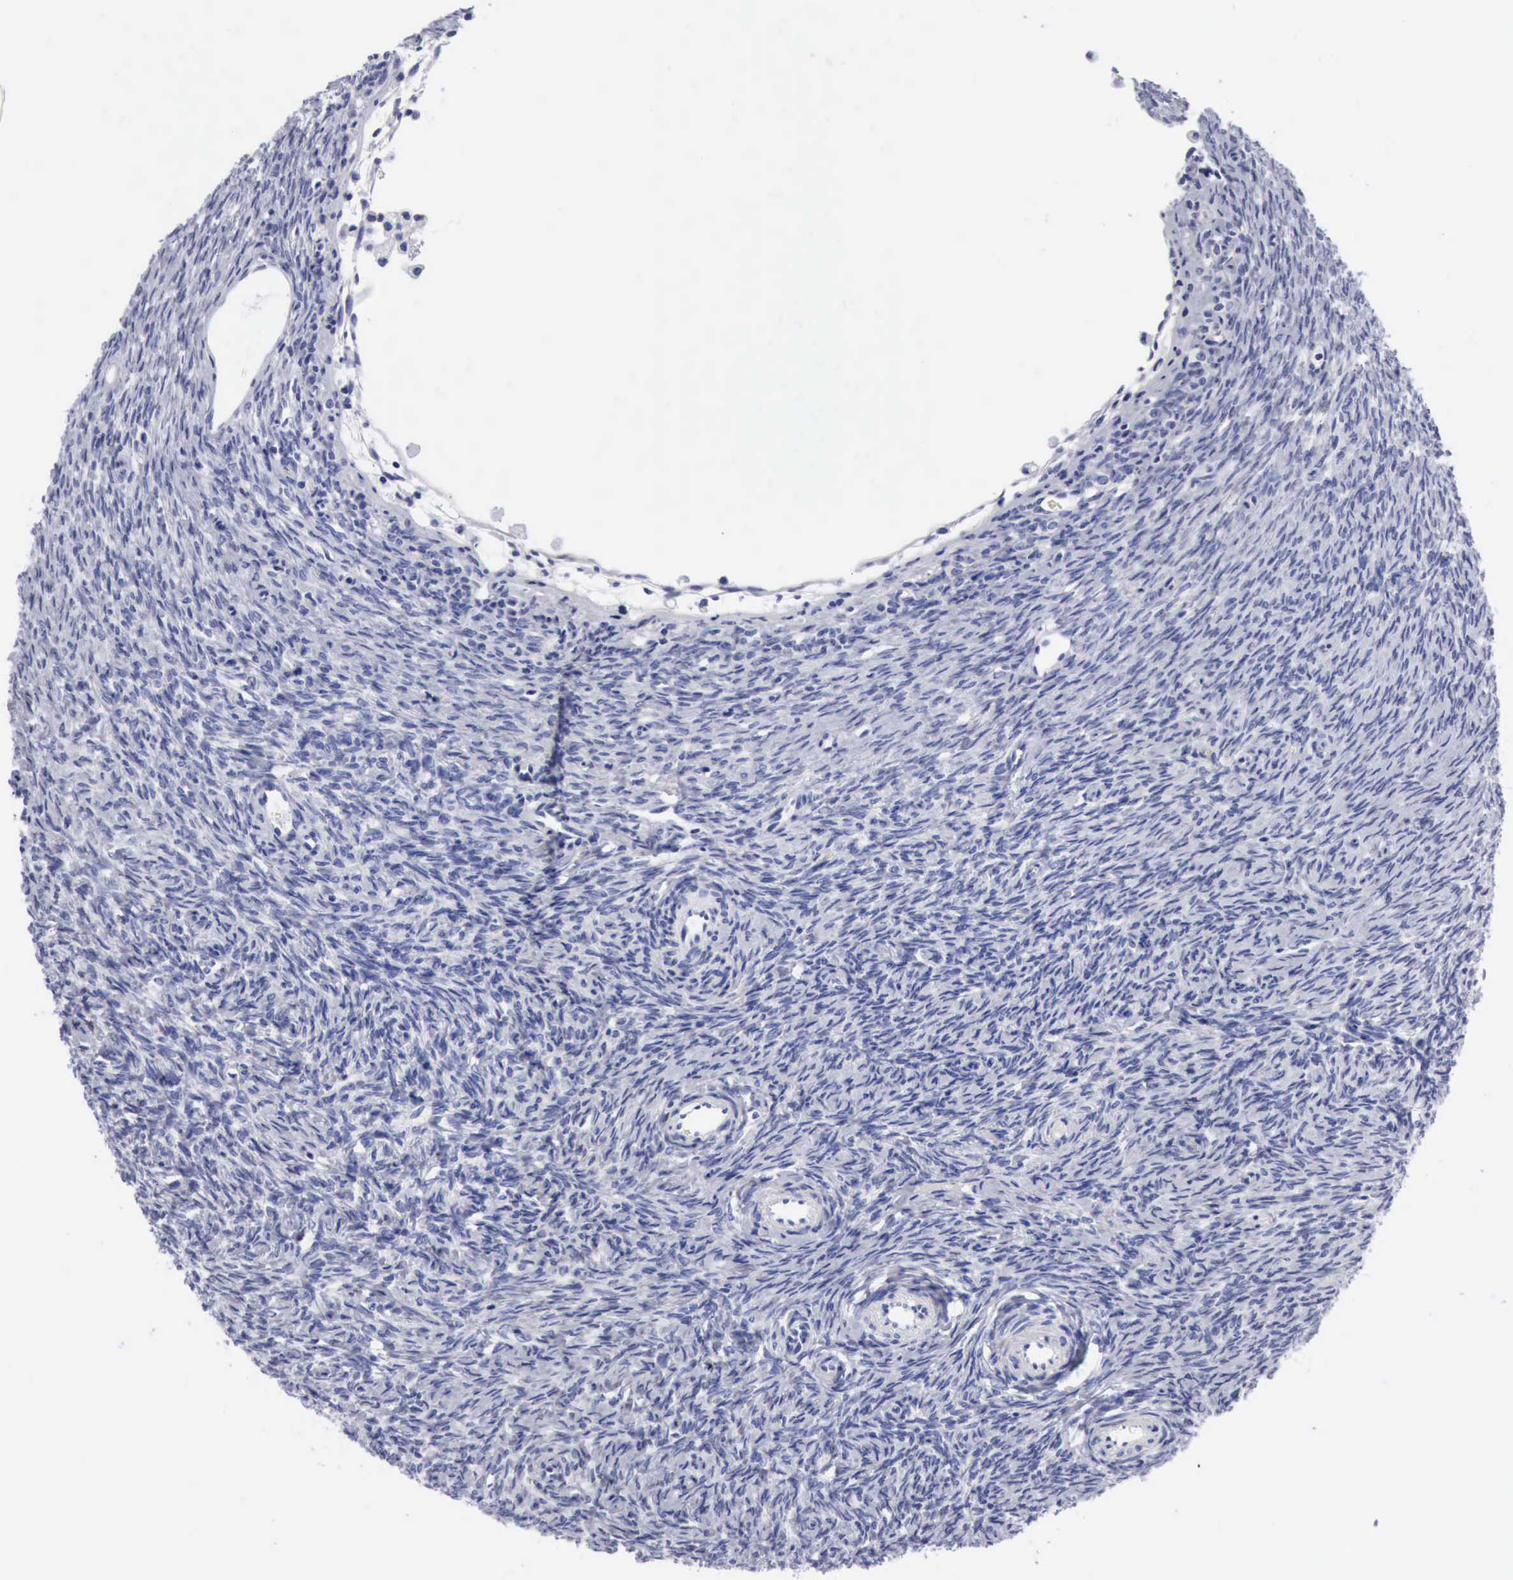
{"staining": {"intensity": "negative", "quantity": "none", "location": "none"}, "tissue": "ovary", "cell_type": "Follicle cells", "image_type": "normal", "snomed": [{"axis": "morphology", "description": "Normal tissue, NOS"}, {"axis": "topography", "description": "Ovary"}], "caption": "This is a histopathology image of immunohistochemistry staining of normal ovary, which shows no positivity in follicle cells.", "gene": "CYP19A1", "patient": {"sex": "female", "age": 32}}